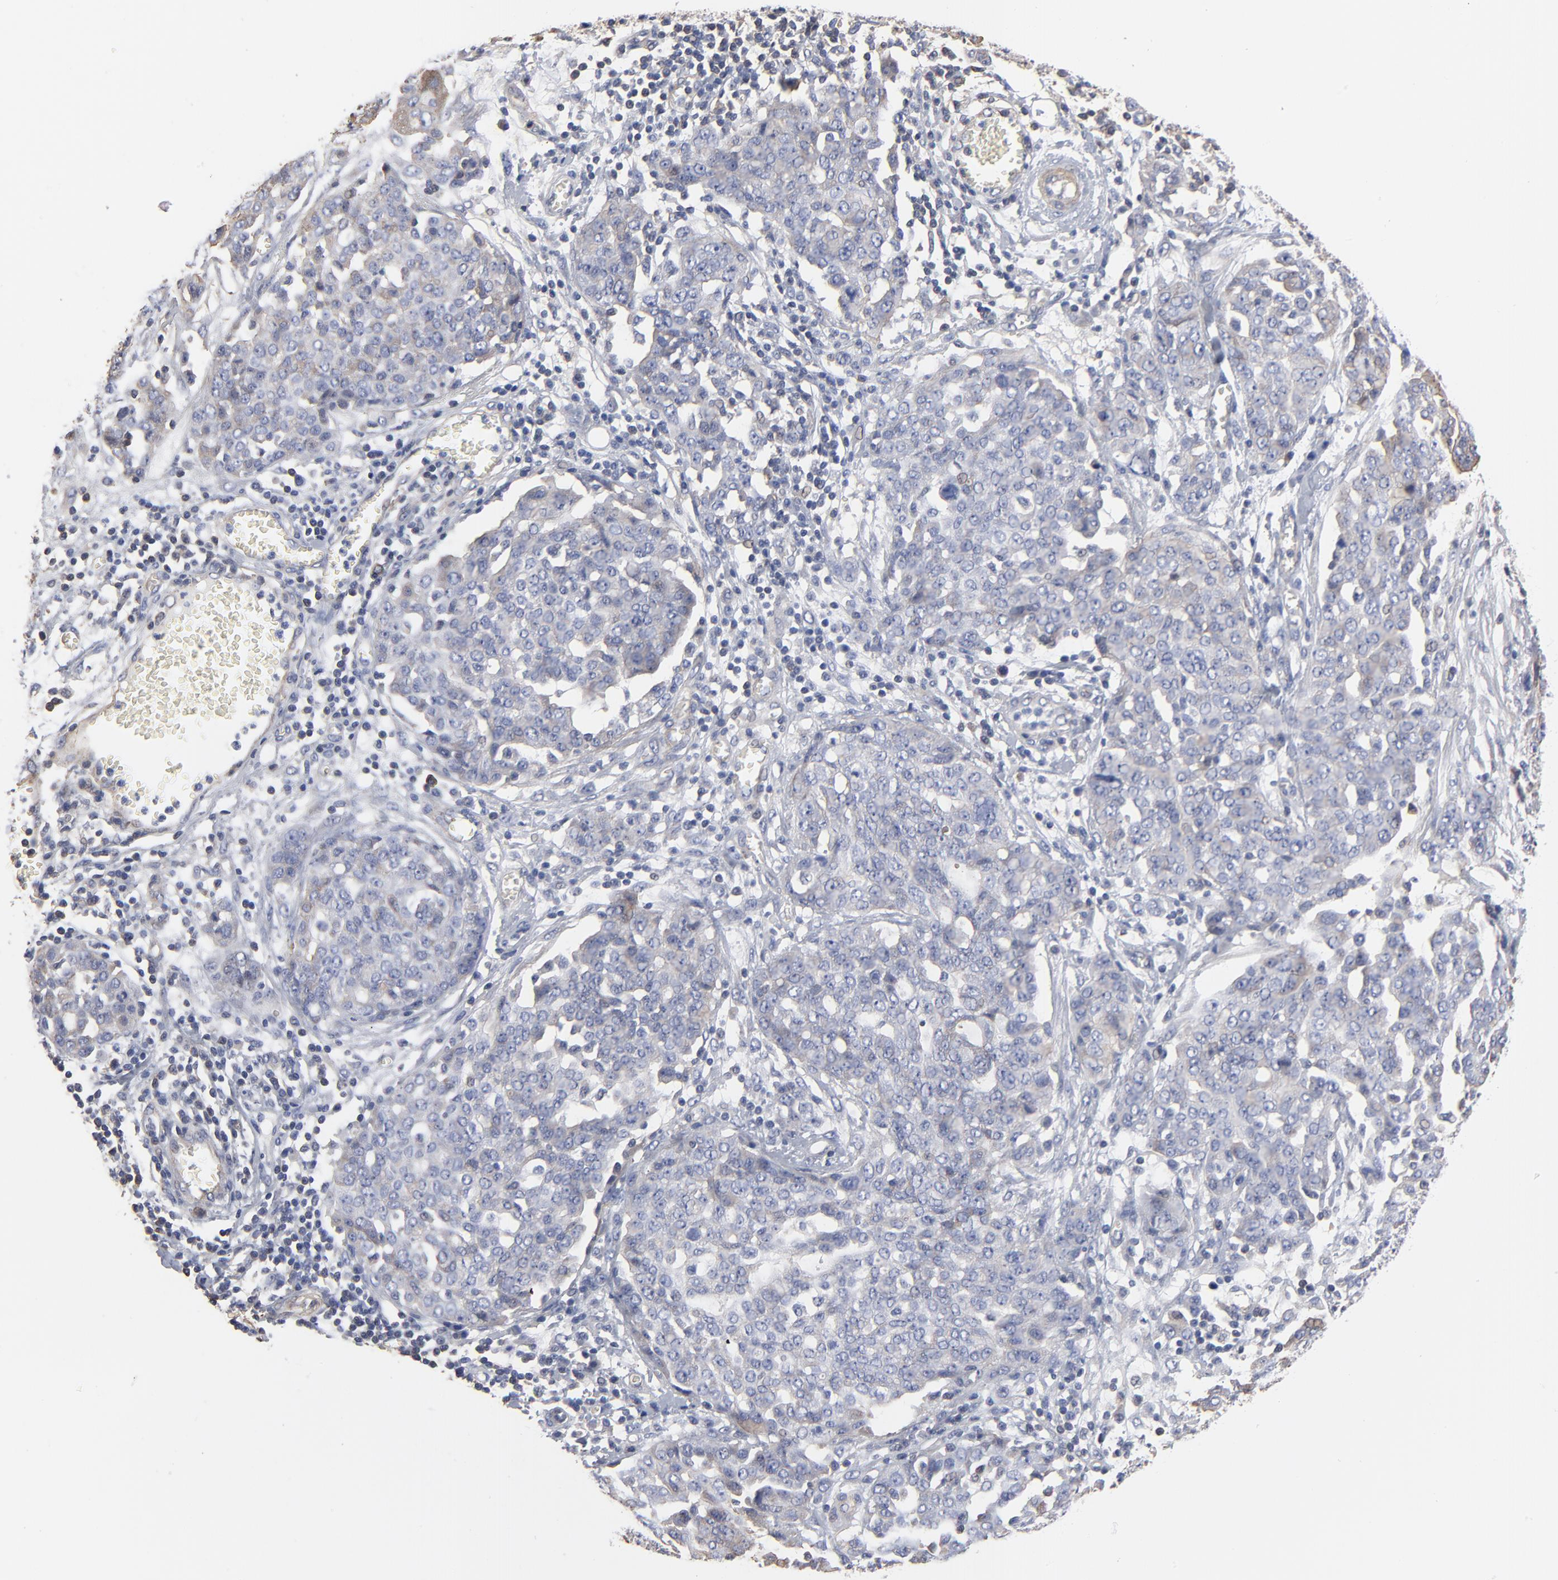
{"staining": {"intensity": "weak", "quantity": "<25%", "location": "cytoplasmic/membranous"}, "tissue": "ovarian cancer", "cell_type": "Tumor cells", "image_type": "cancer", "snomed": [{"axis": "morphology", "description": "Cystadenocarcinoma, serous, NOS"}, {"axis": "topography", "description": "Soft tissue"}, {"axis": "topography", "description": "Ovary"}], "caption": "Tumor cells show no significant expression in ovarian cancer.", "gene": "ACTA2", "patient": {"sex": "female", "age": 57}}